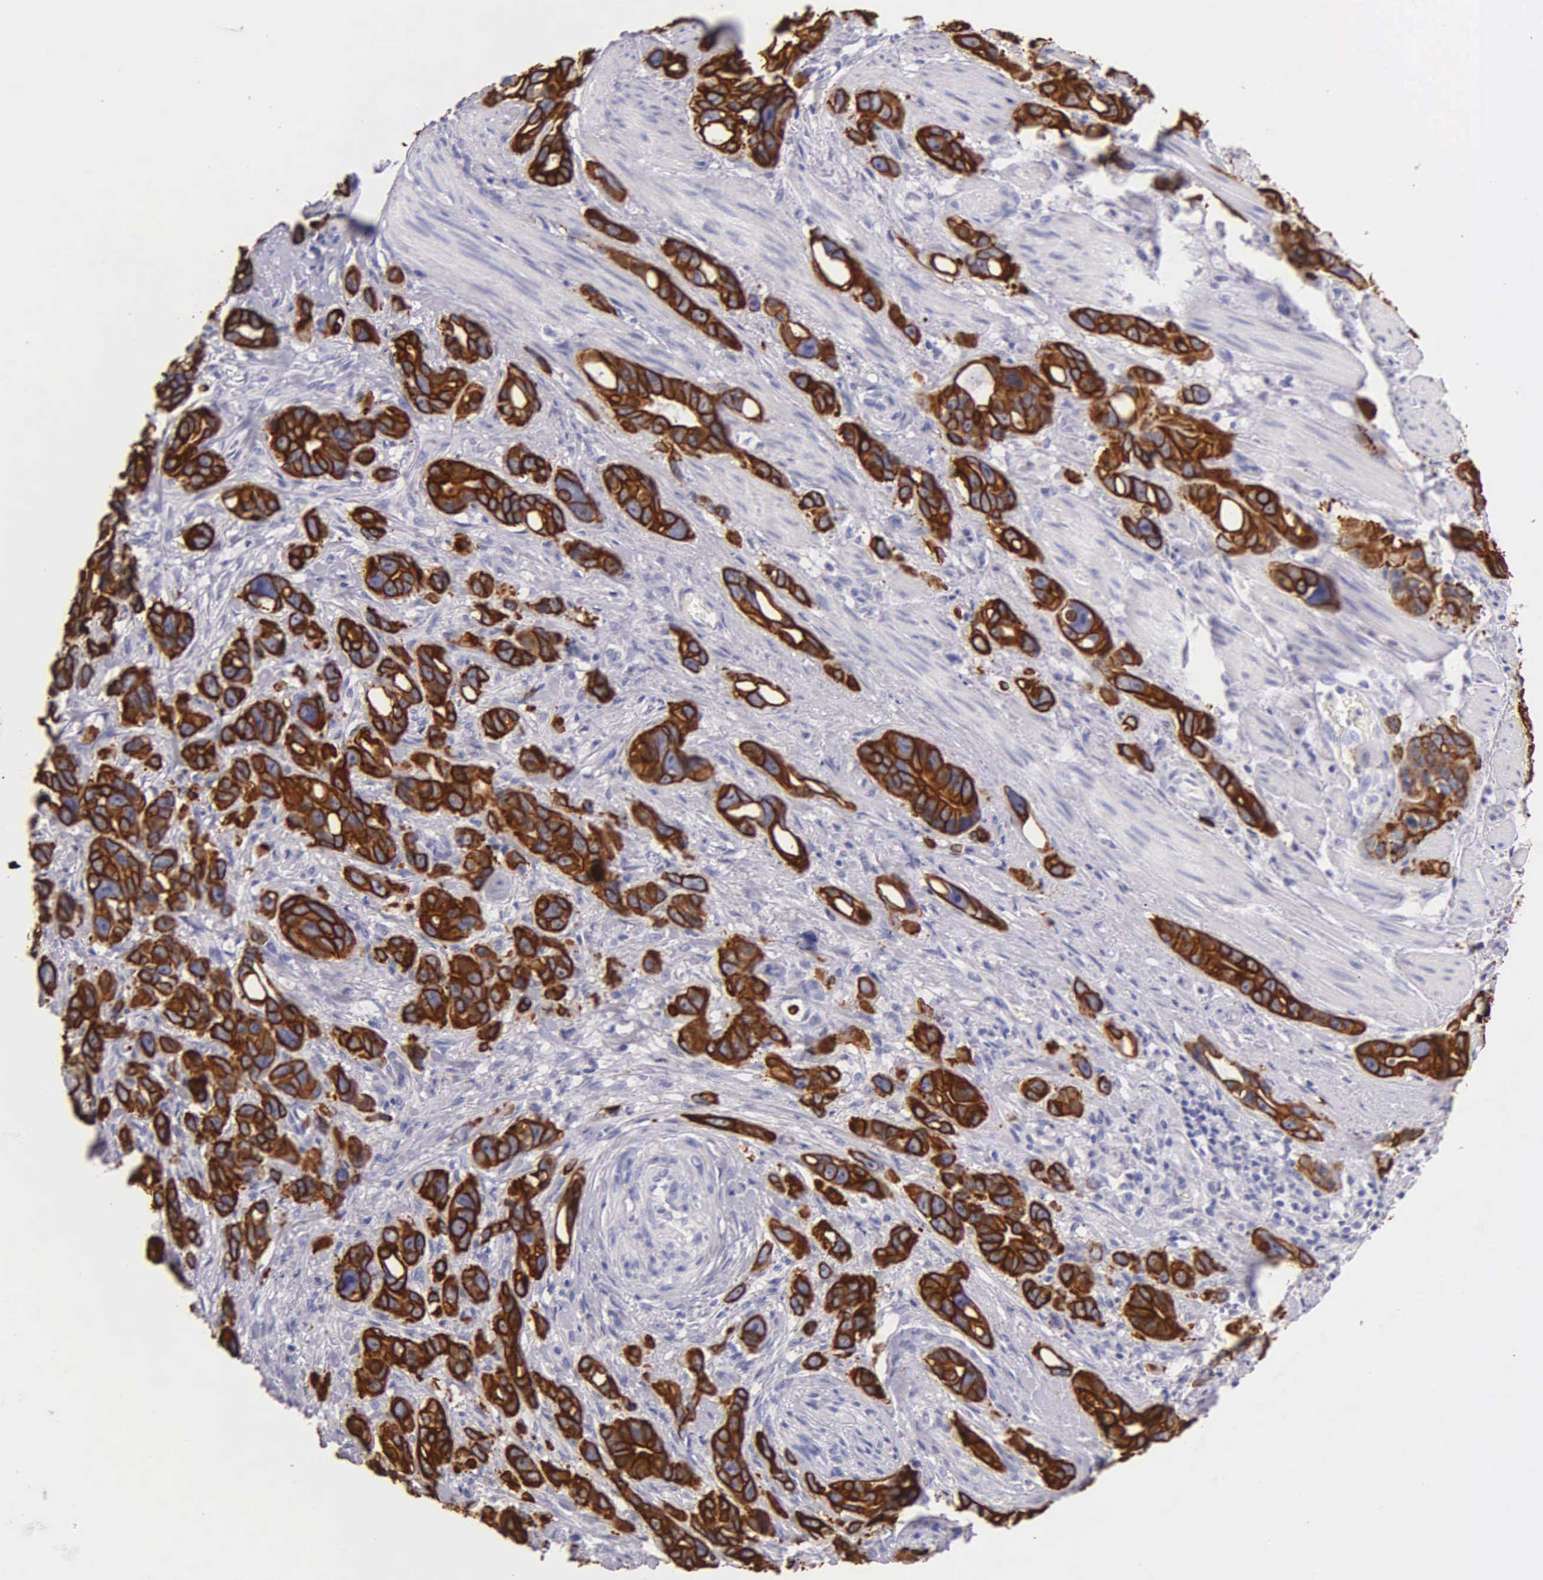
{"staining": {"intensity": "strong", "quantity": ">75%", "location": "cytoplasmic/membranous"}, "tissue": "stomach cancer", "cell_type": "Tumor cells", "image_type": "cancer", "snomed": [{"axis": "morphology", "description": "Adenocarcinoma, NOS"}, {"axis": "topography", "description": "Stomach, upper"}], "caption": "Strong cytoplasmic/membranous protein expression is identified in approximately >75% of tumor cells in stomach adenocarcinoma.", "gene": "KRT17", "patient": {"sex": "male", "age": 47}}